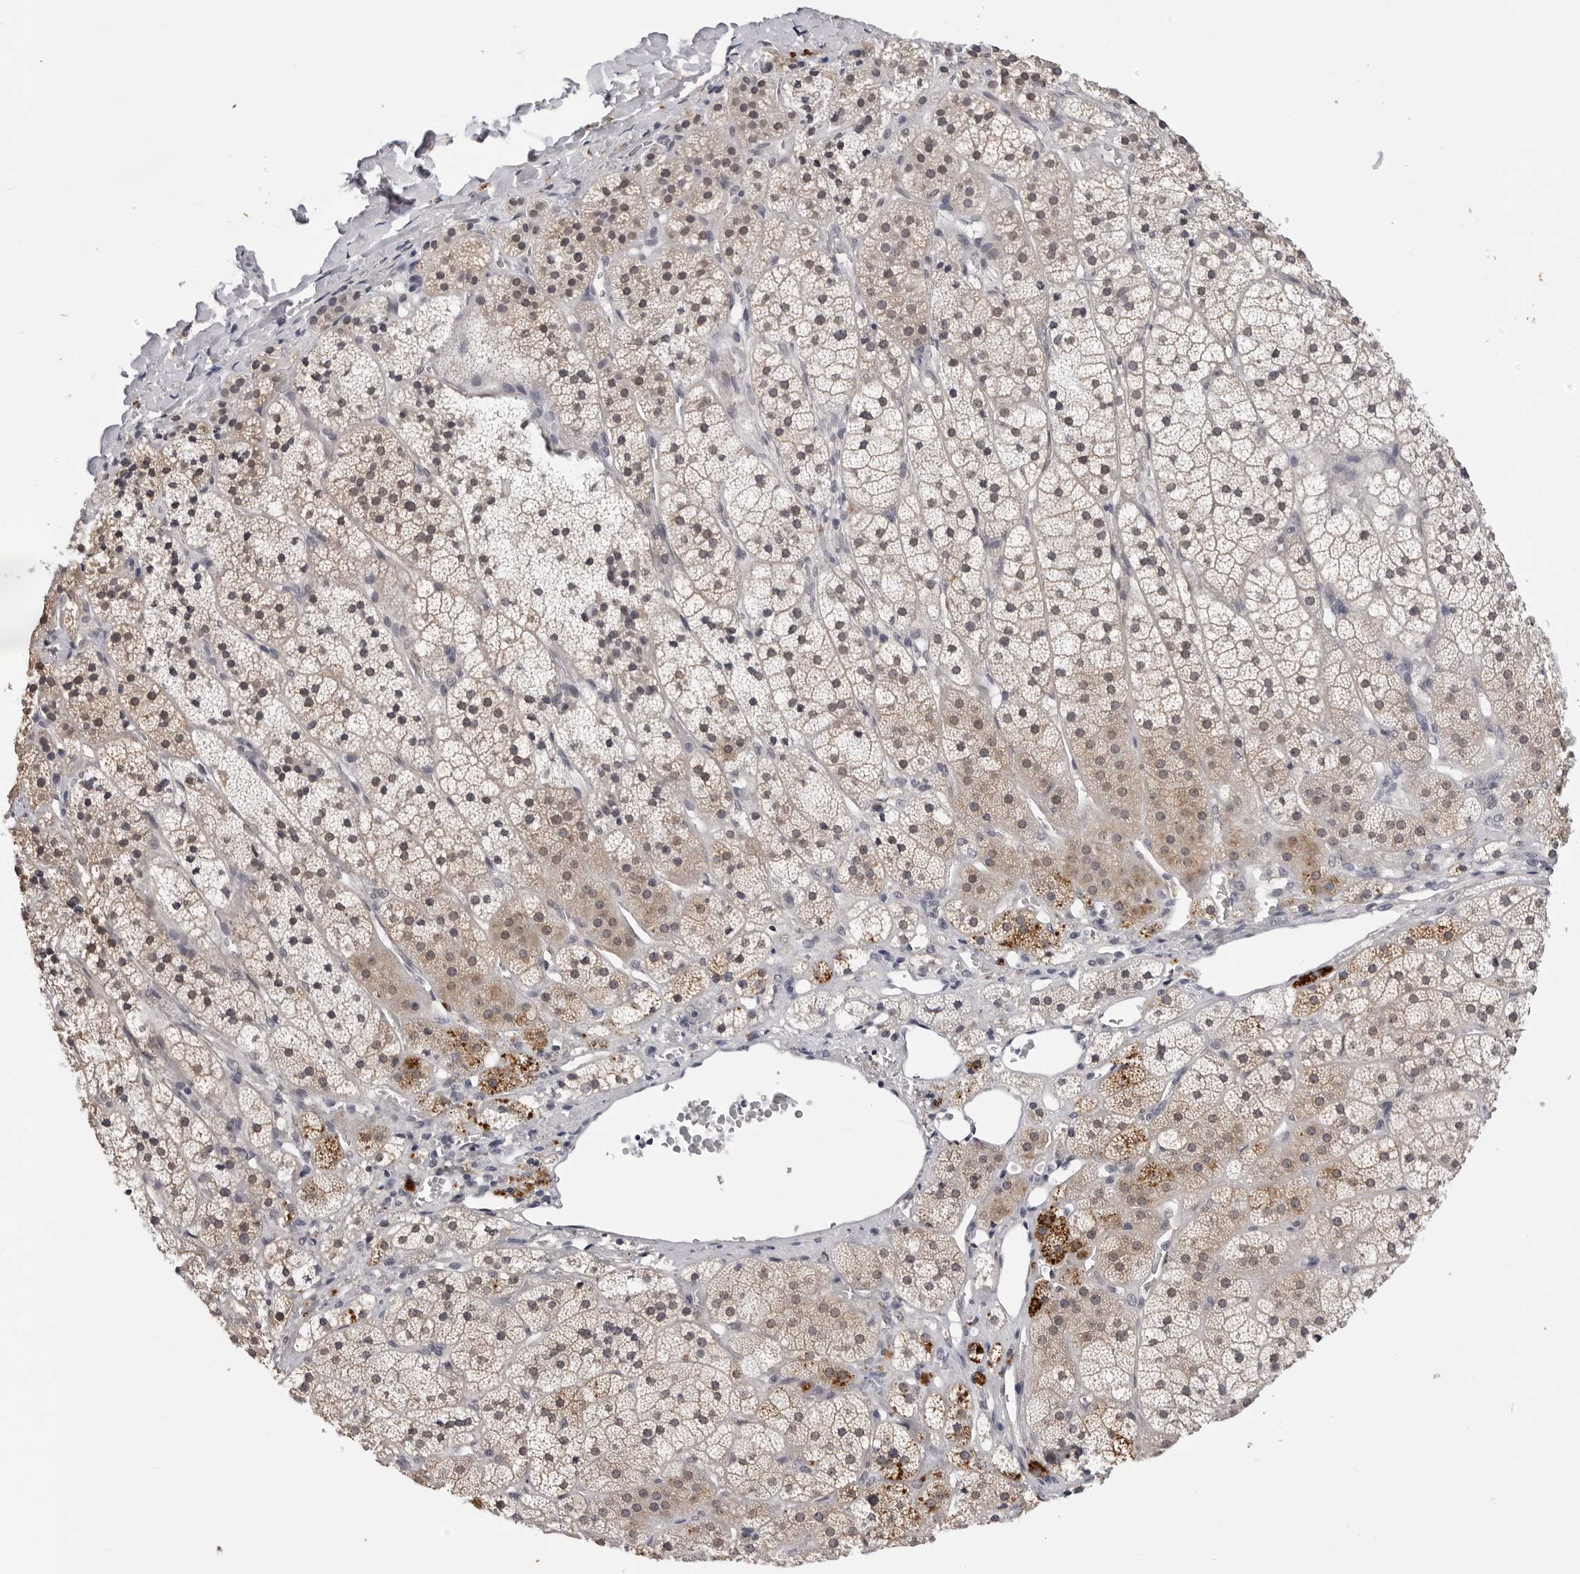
{"staining": {"intensity": "weak", "quantity": ">75%", "location": "cytoplasmic/membranous,nuclear"}, "tissue": "adrenal gland", "cell_type": "Glandular cells", "image_type": "normal", "snomed": [{"axis": "morphology", "description": "Normal tissue, NOS"}, {"axis": "topography", "description": "Adrenal gland"}], "caption": "DAB immunohistochemical staining of normal adrenal gland displays weak cytoplasmic/membranous,nuclear protein expression in about >75% of glandular cells.", "gene": "CDK20", "patient": {"sex": "female", "age": 44}}